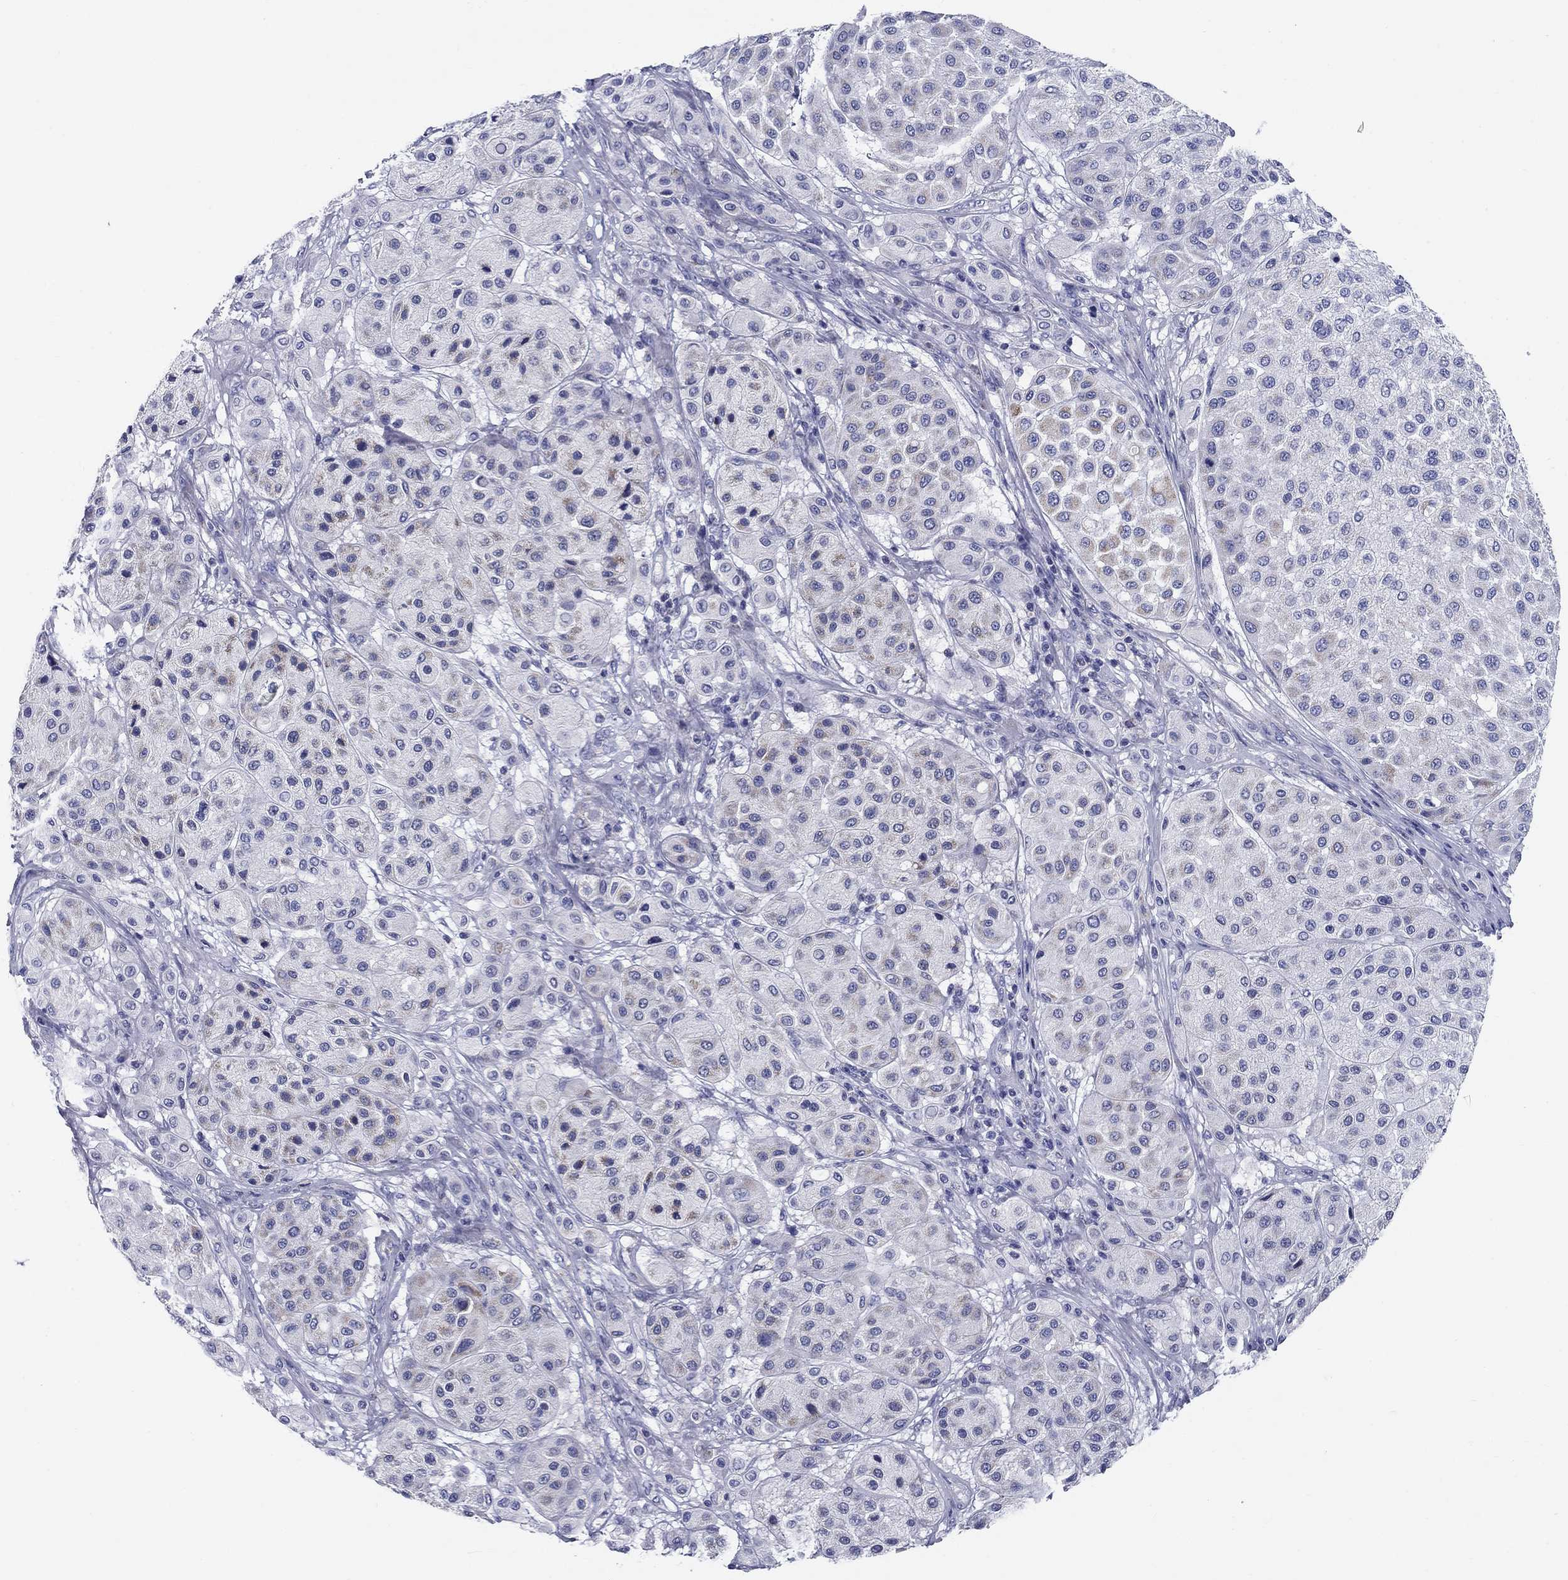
{"staining": {"intensity": "negative", "quantity": "none", "location": "none"}, "tissue": "melanoma", "cell_type": "Tumor cells", "image_type": "cancer", "snomed": [{"axis": "morphology", "description": "Malignant melanoma, Metastatic site"}, {"axis": "topography", "description": "Smooth muscle"}], "caption": "Immunohistochemical staining of human malignant melanoma (metastatic site) reveals no significant expression in tumor cells.", "gene": "UPB1", "patient": {"sex": "male", "age": 41}}